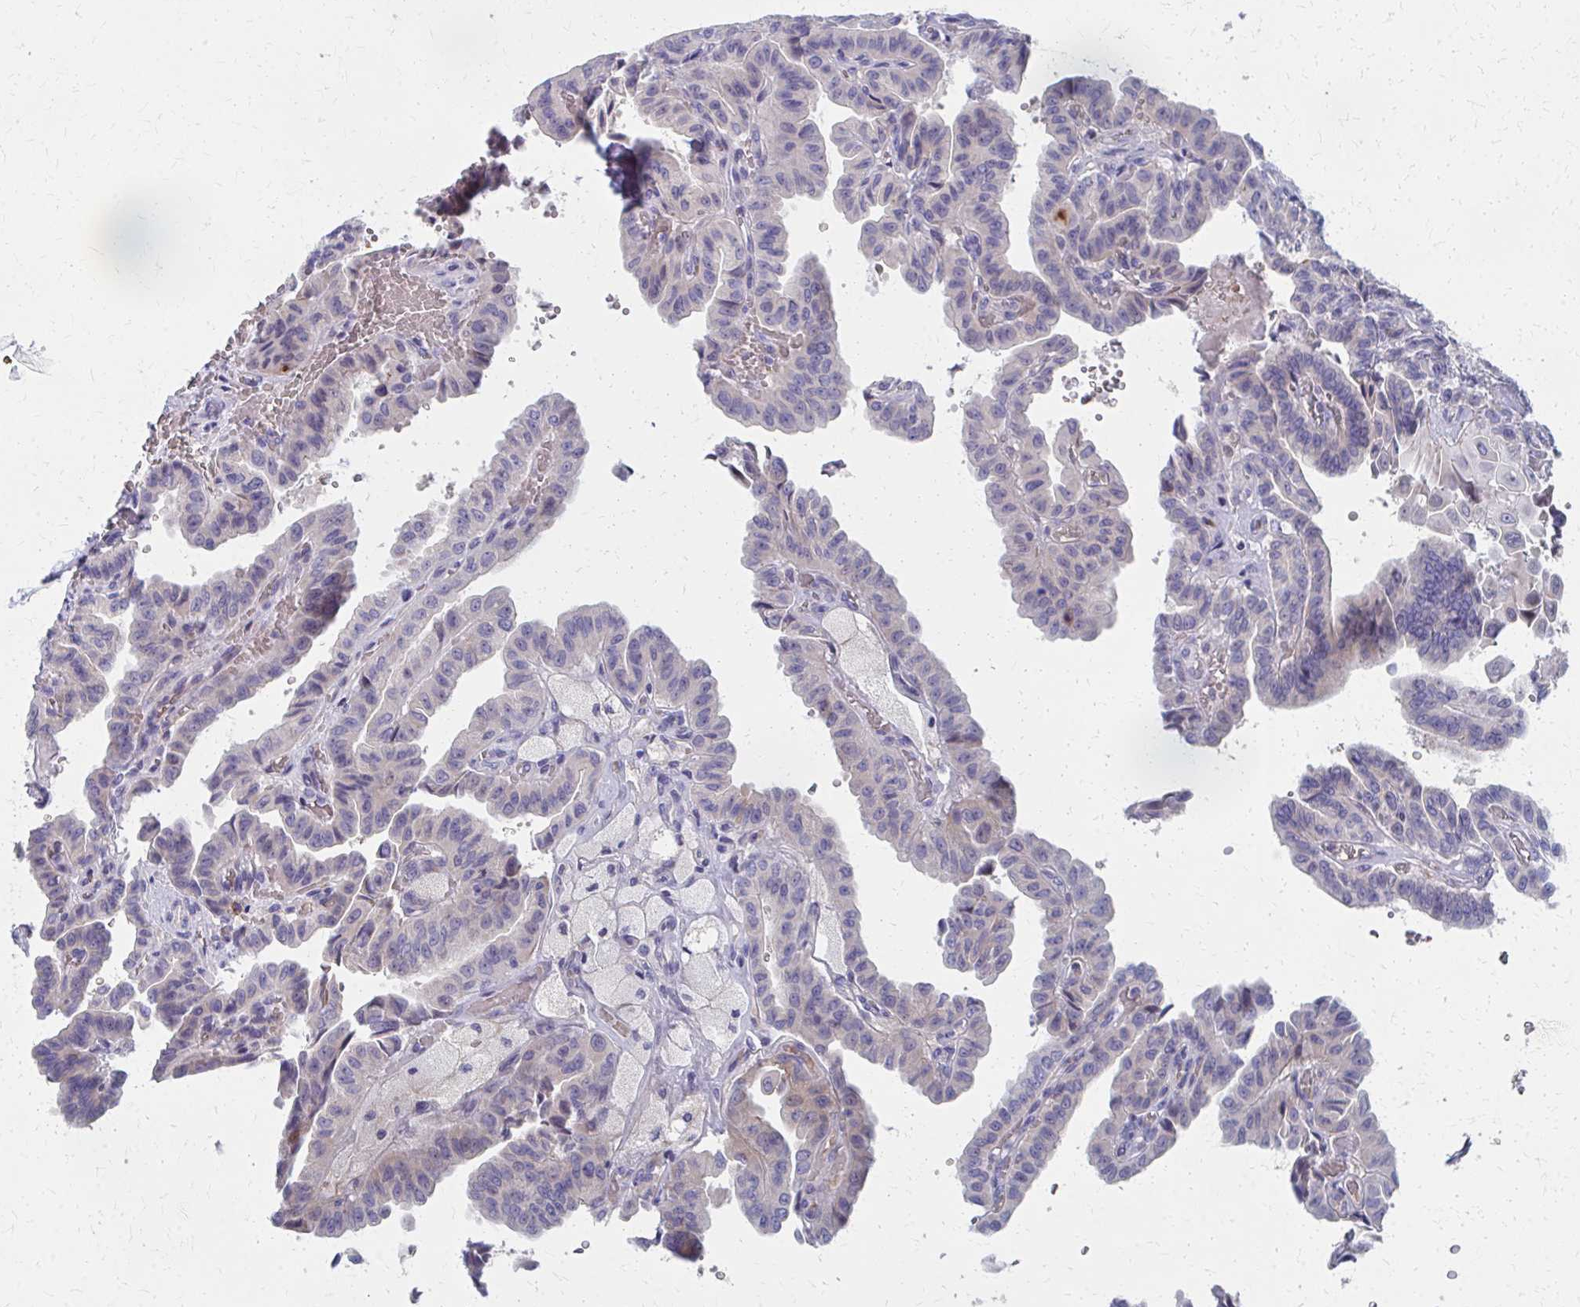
{"staining": {"intensity": "negative", "quantity": "none", "location": "none"}, "tissue": "thyroid cancer", "cell_type": "Tumor cells", "image_type": "cancer", "snomed": [{"axis": "morphology", "description": "Papillary adenocarcinoma, NOS"}, {"axis": "topography", "description": "Thyroid gland"}], "caption": "Tumor cells are negative for protein expression in human thyroid cancer.", "gene": "MS4A2", "patient": {"sex": "male", "age": 87}}